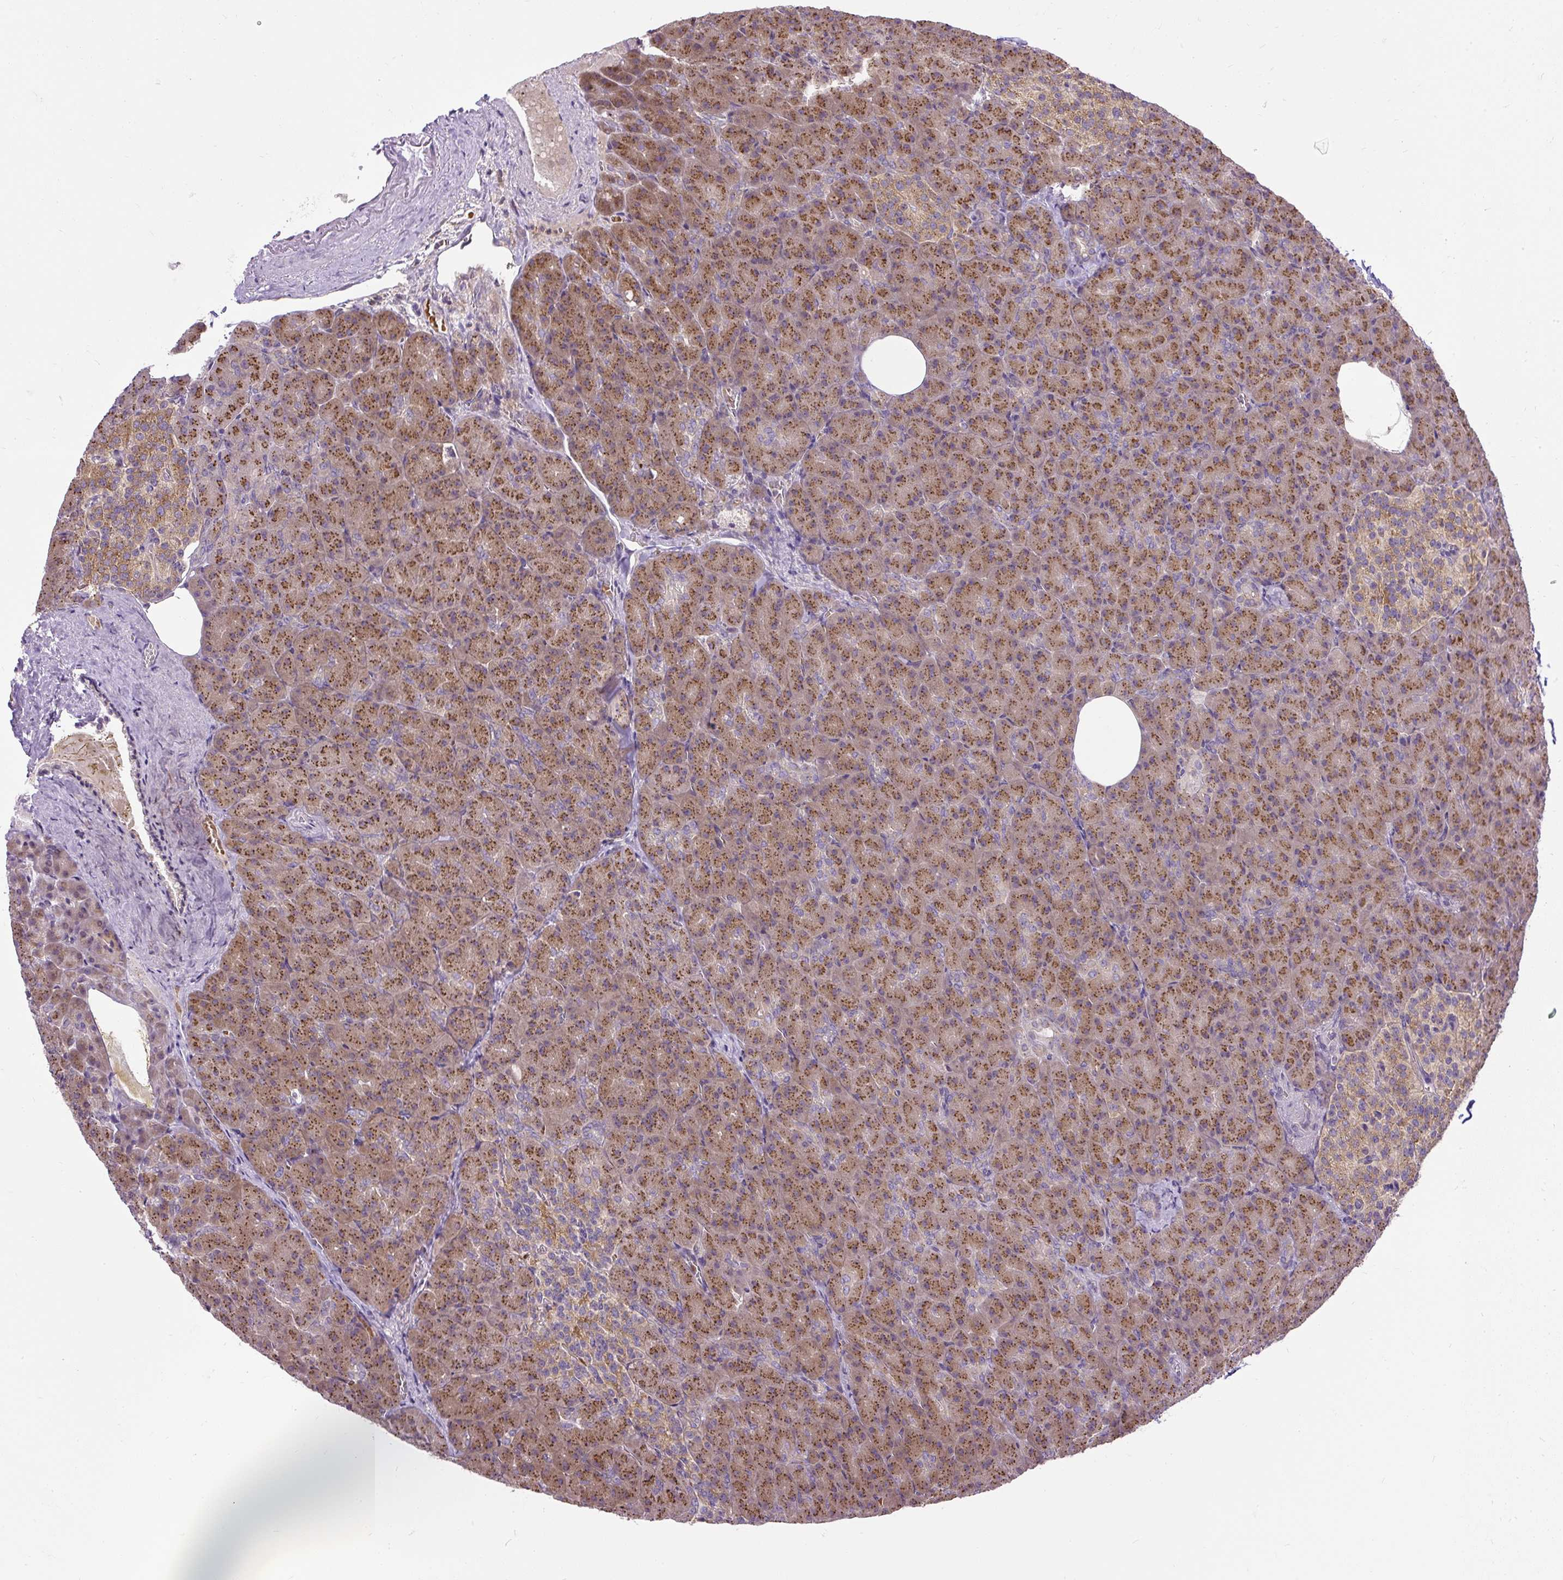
{"staining": {"intensity": "strong", "quantity": ">75%", "location": "cytoplasmic/membranous"}, "tissue": "pancreas", "cell_type": "Exocrine glandular cells", "image_type": "normal", "snomed": [{"axis": "morphology", "description": "Normal tissue, NOS"}, {"axis": "topography", "description": "Pancreas"}], "caption": "Immunohistochemical staining of unremarkable human pancreas demonstrates >75% levels of strong cytoplasmic/membranous protein staining in approximately >75% of exocrine glandular cells. (brown staining indicates protein expression, while blue staining denotes nuclei).", "gene": "SMC4", "patient": {"sex": "female", "age": 74}}